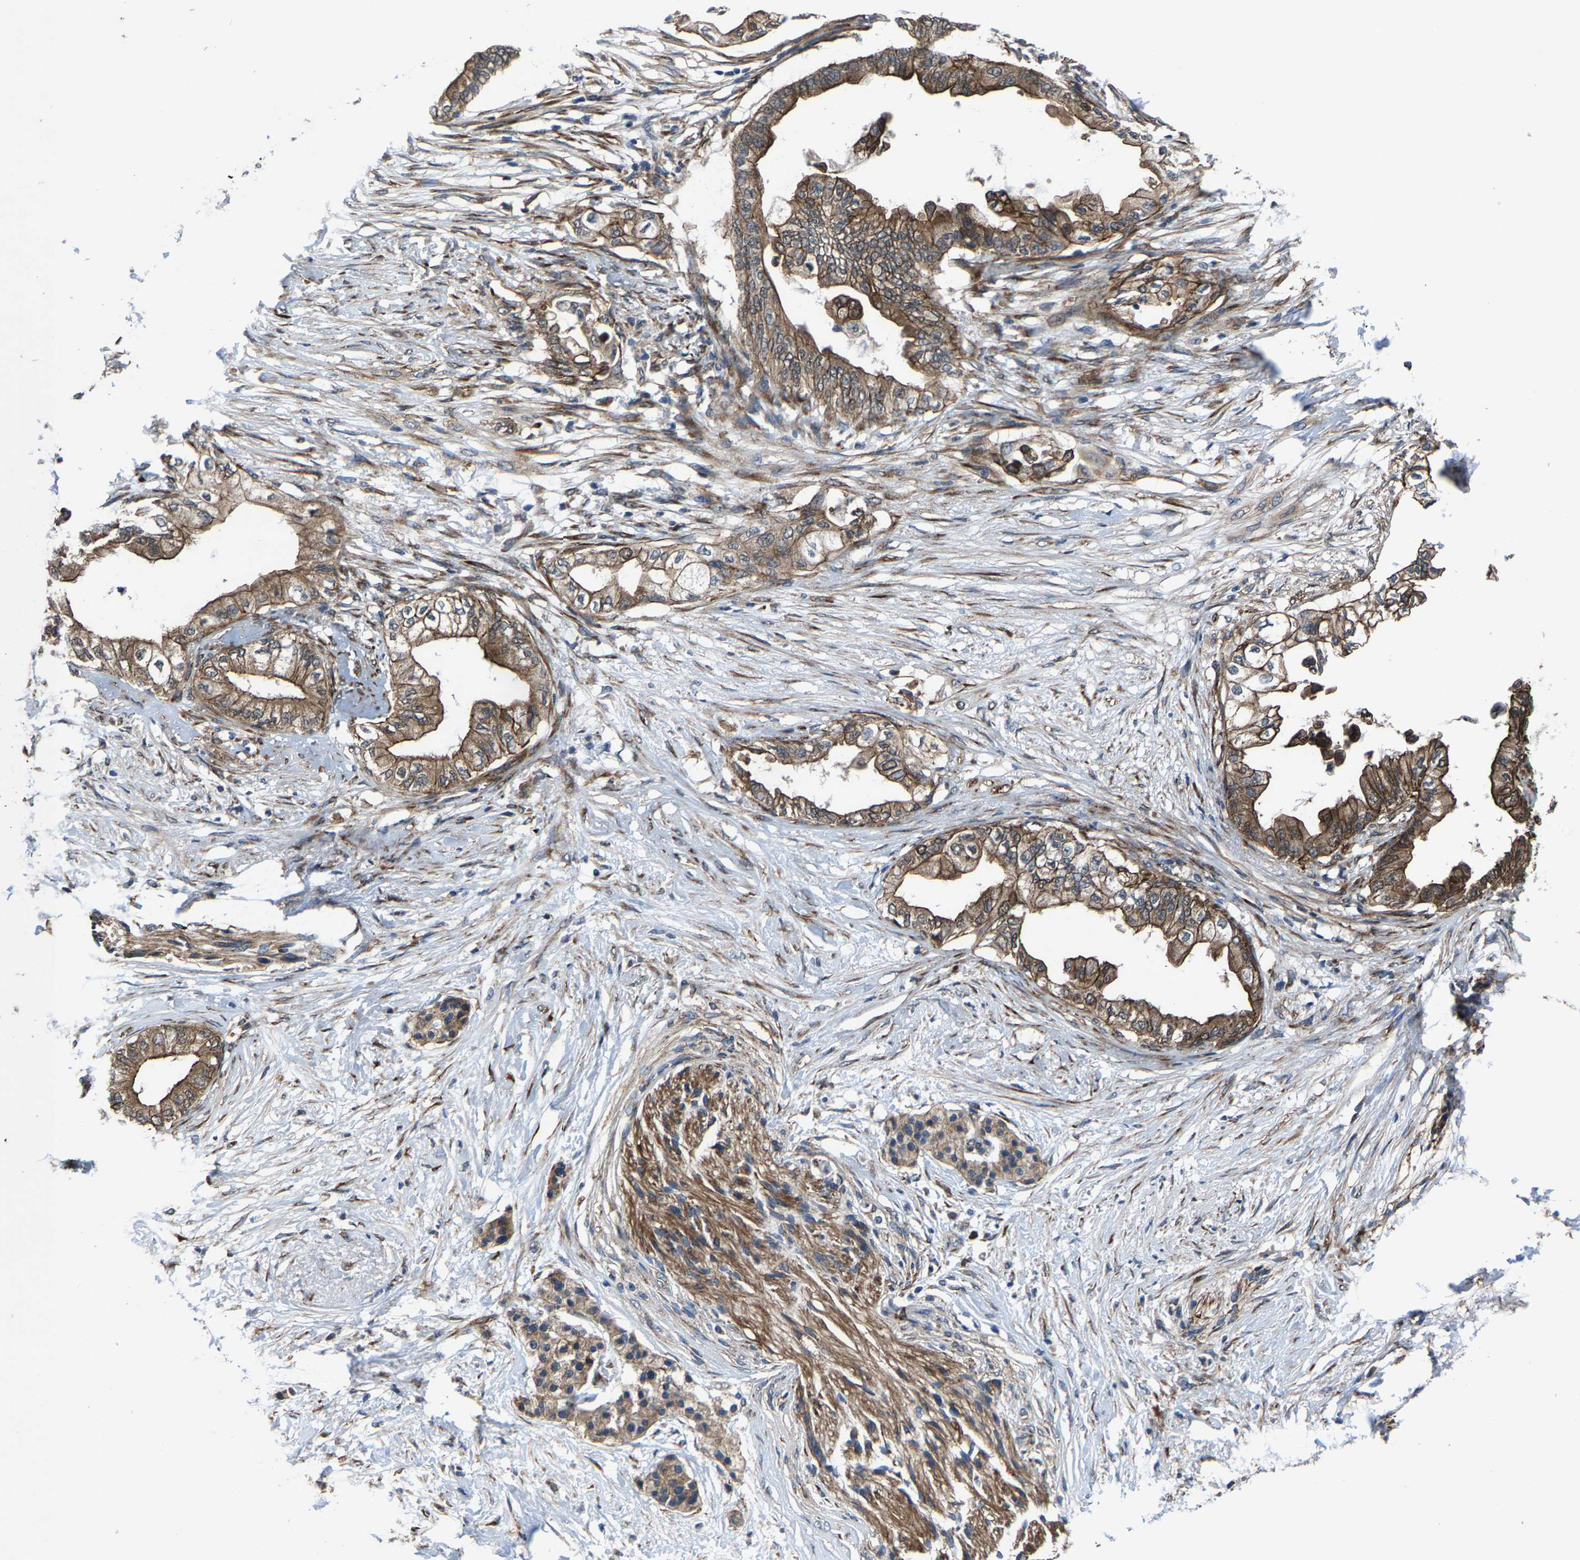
{"staining": {"intensity": "moderate", "quantity": ">75%", "location": "cytoplasmic/membranous"}, "tissue": "pancreatic cancer", "cell_type": "Tumor cells", "image_type": "cancer", "snomed": [{"axis": "morphology", "description": "Normal tissue, NOS"}, {"axis": "morphology", "description": "Adenocarcinoma, NOS"}, {"axis": "topography", "description": "Pancreas"}, {"axis": "topography", "description": "Duodenum"}], "caption": "Immunohistochemical staining of human pancreatic adenocarcinoma shows medium levels of moderate cytoplasmic/membranous expression in approximately >75% of tumor cells.", "gene": "PDP1", "patient": {"sex": "female", "age": 60}}